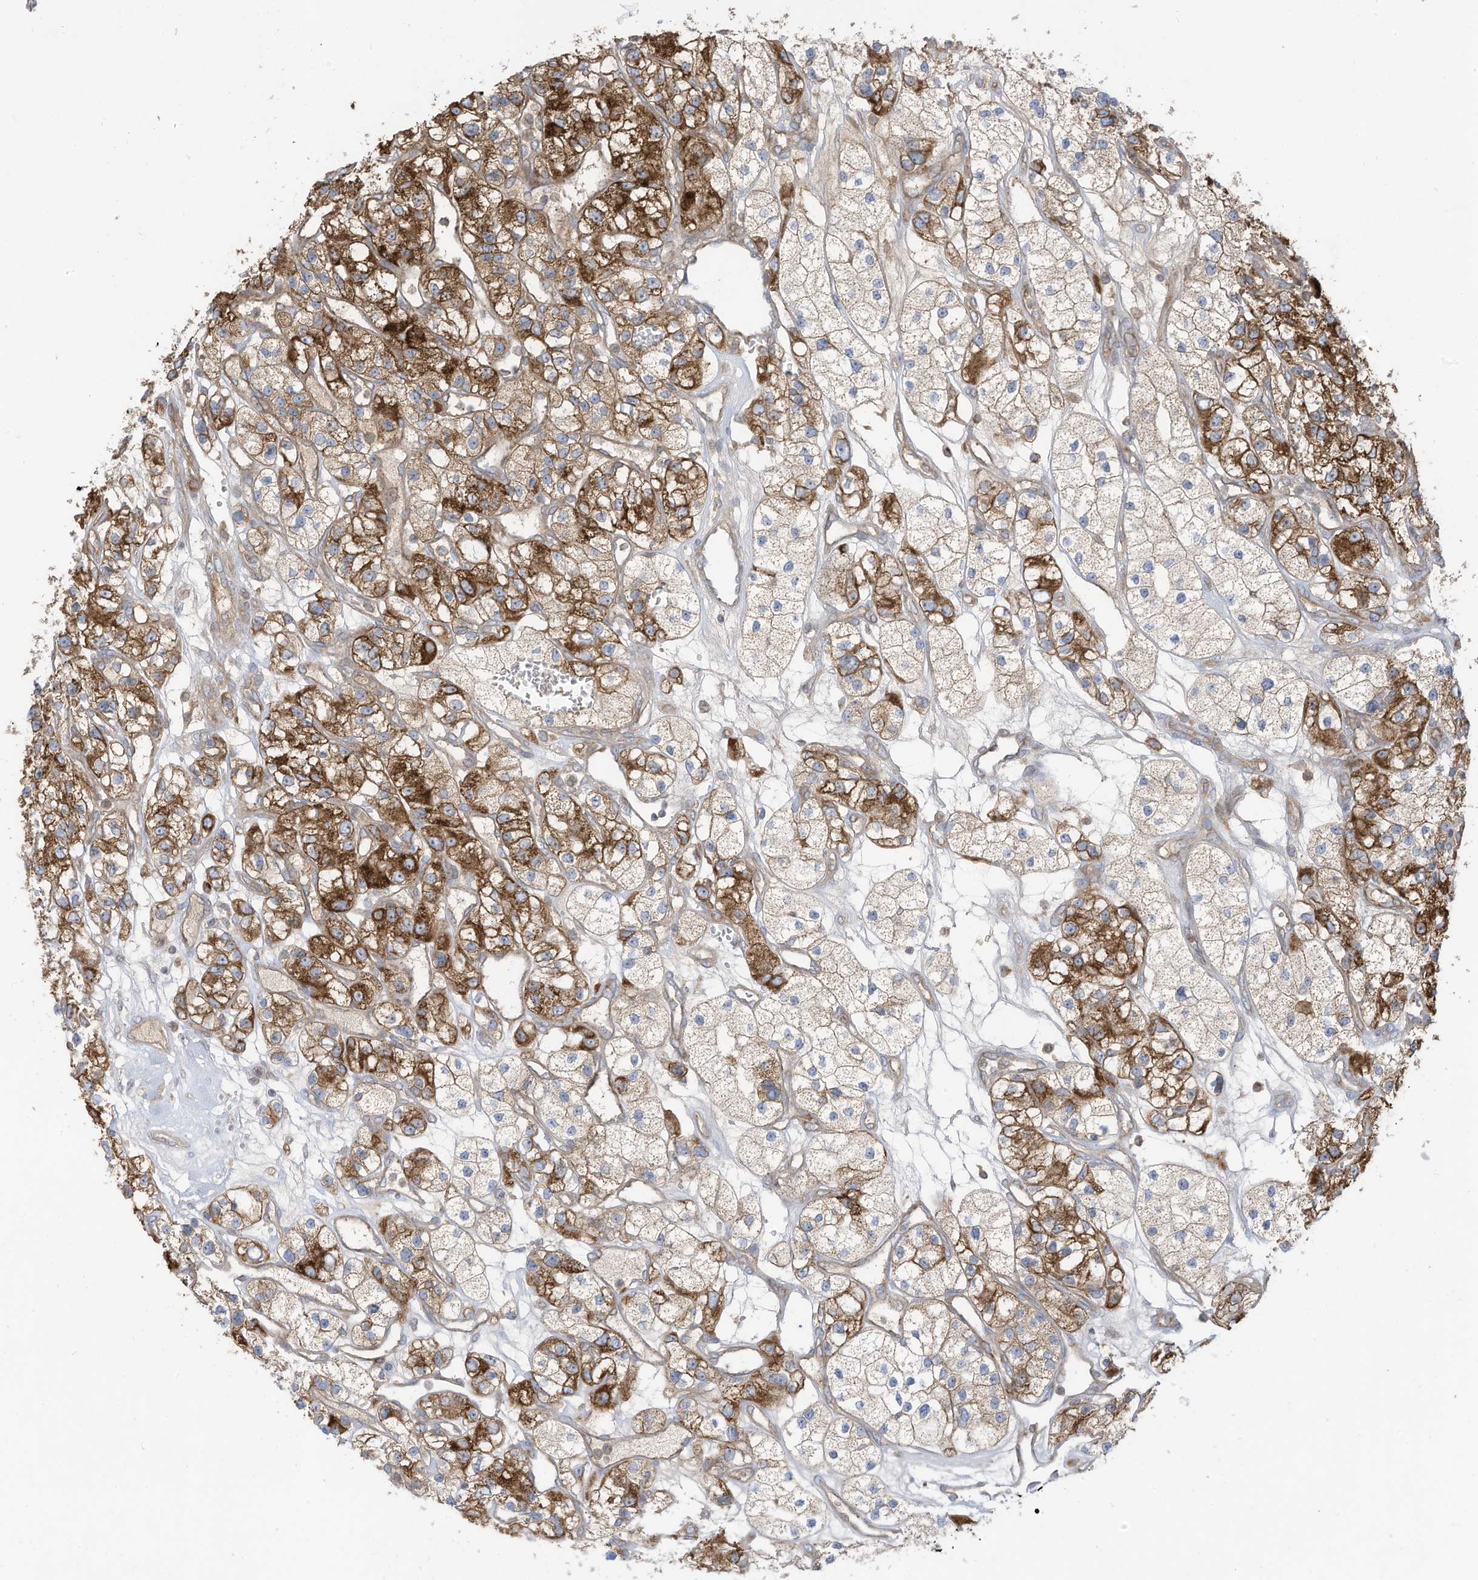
{"staining": {"intensity": "strong", "quantity": "25%-75%", "location": "cytoplasmic/membranous"}, "tissue": "renal cancer", "cell_type": "Tumor cells", "image_type": "cancer", "snomed": [{"axis": "morphology", "description": "Adenocarcinoma, NOS"}, {"axis": "topography", "description": "Kidney"}], "caption": "Renal adenocarcinoma tissue exhibits strong cytoplasmic/membranous staining in about 25%-75% of tumor cells", "gene": "CGAS", "patient": {"sex": "female", "age": 57}}